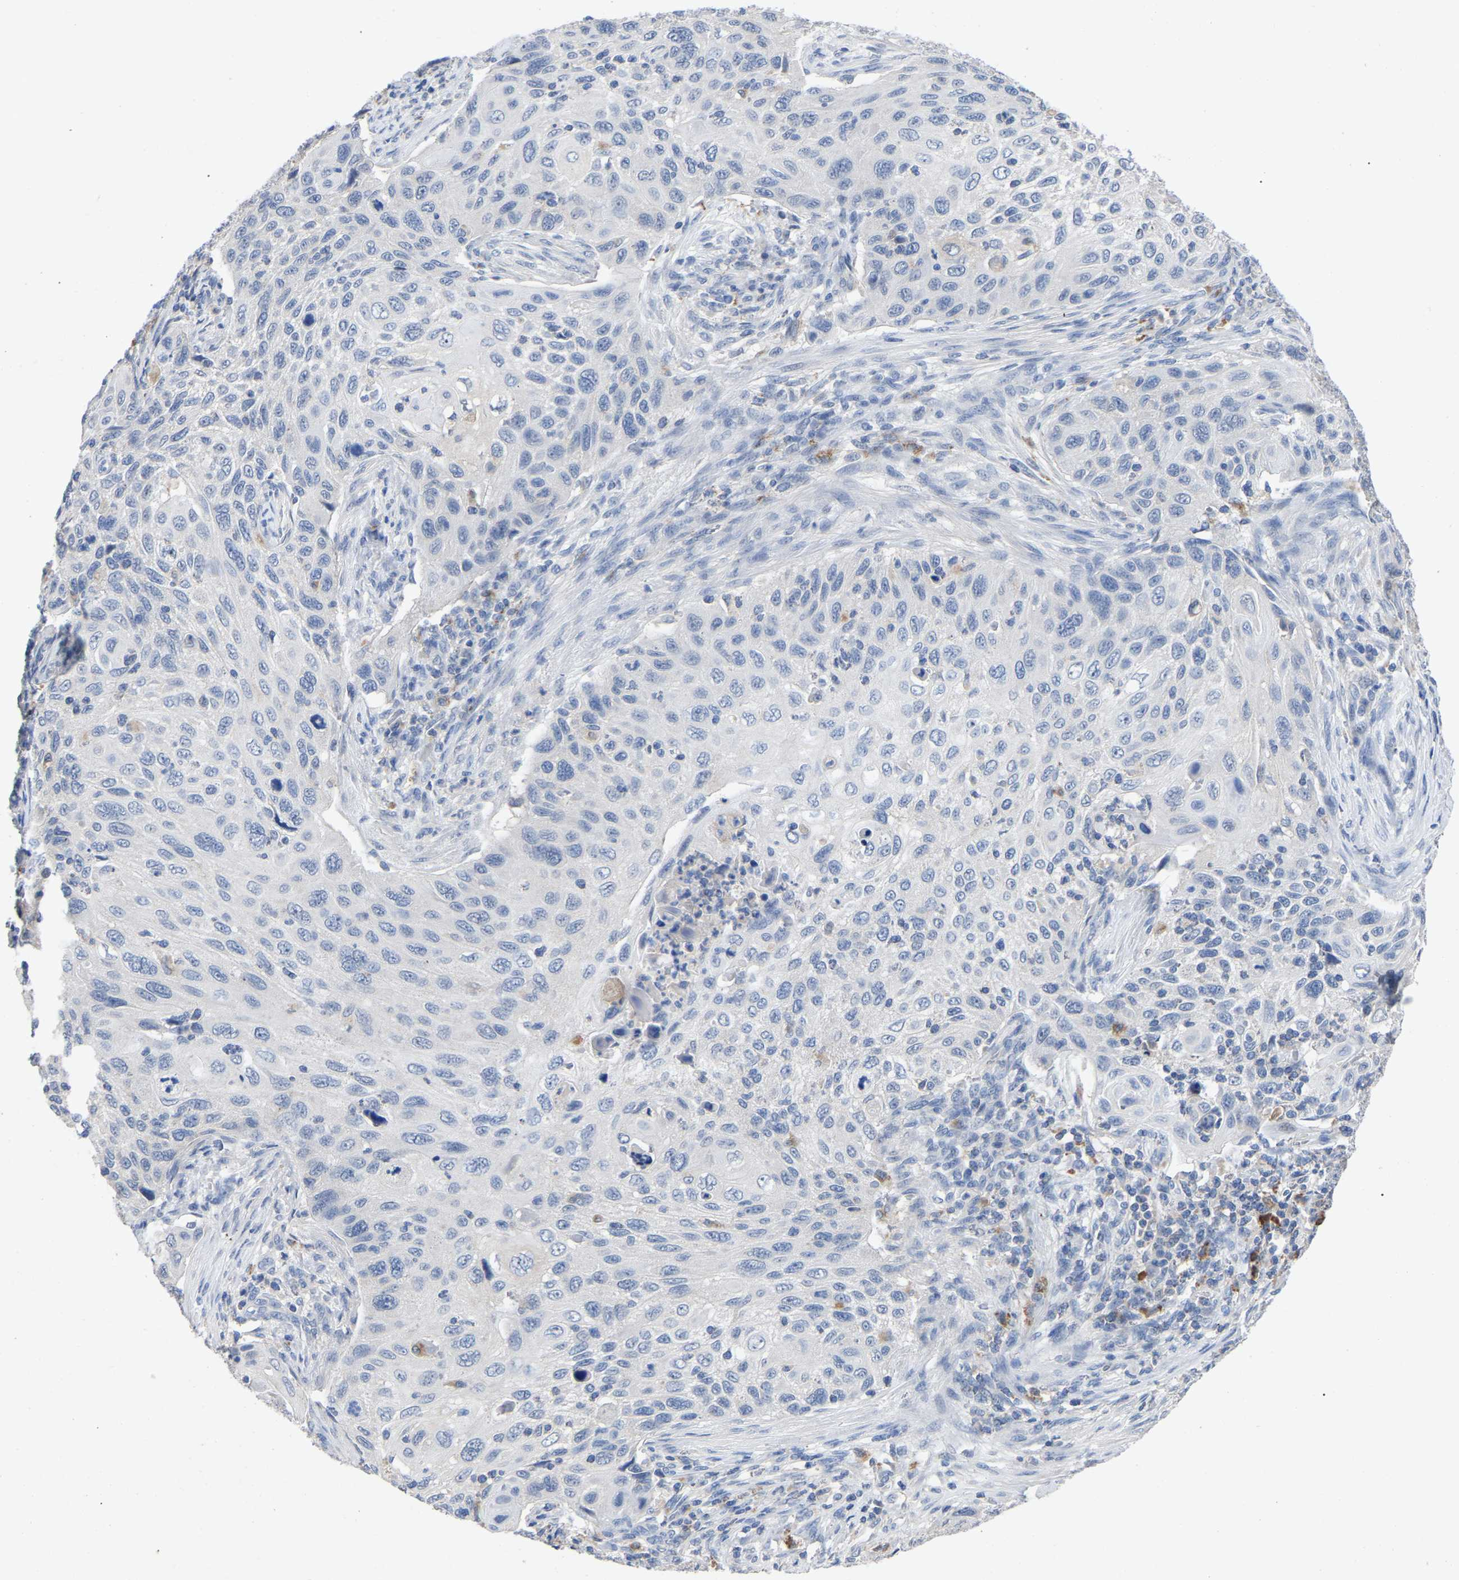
{"staining": {"intensity": "negative", "quantity": "none", "location": "none"}, "tissue": "cervical cancer", "cell_type": "Tumor cells", "image_type": "cancer", "snomed": [{"axis": "morphology", "description": "Squamous cell carcinoma, NOS"}, {"axis": "topography", "description": "Cervix"}], "caption": "An immunohistochemistry (IHC) histopathology image of squamous cell carcinoma (cervical) is shown. There is no staining in tumor cells of squamous cell carcinoma (cervical).", "gene": "SMPD2", "patient": {"sex": "female", "age": 70}}